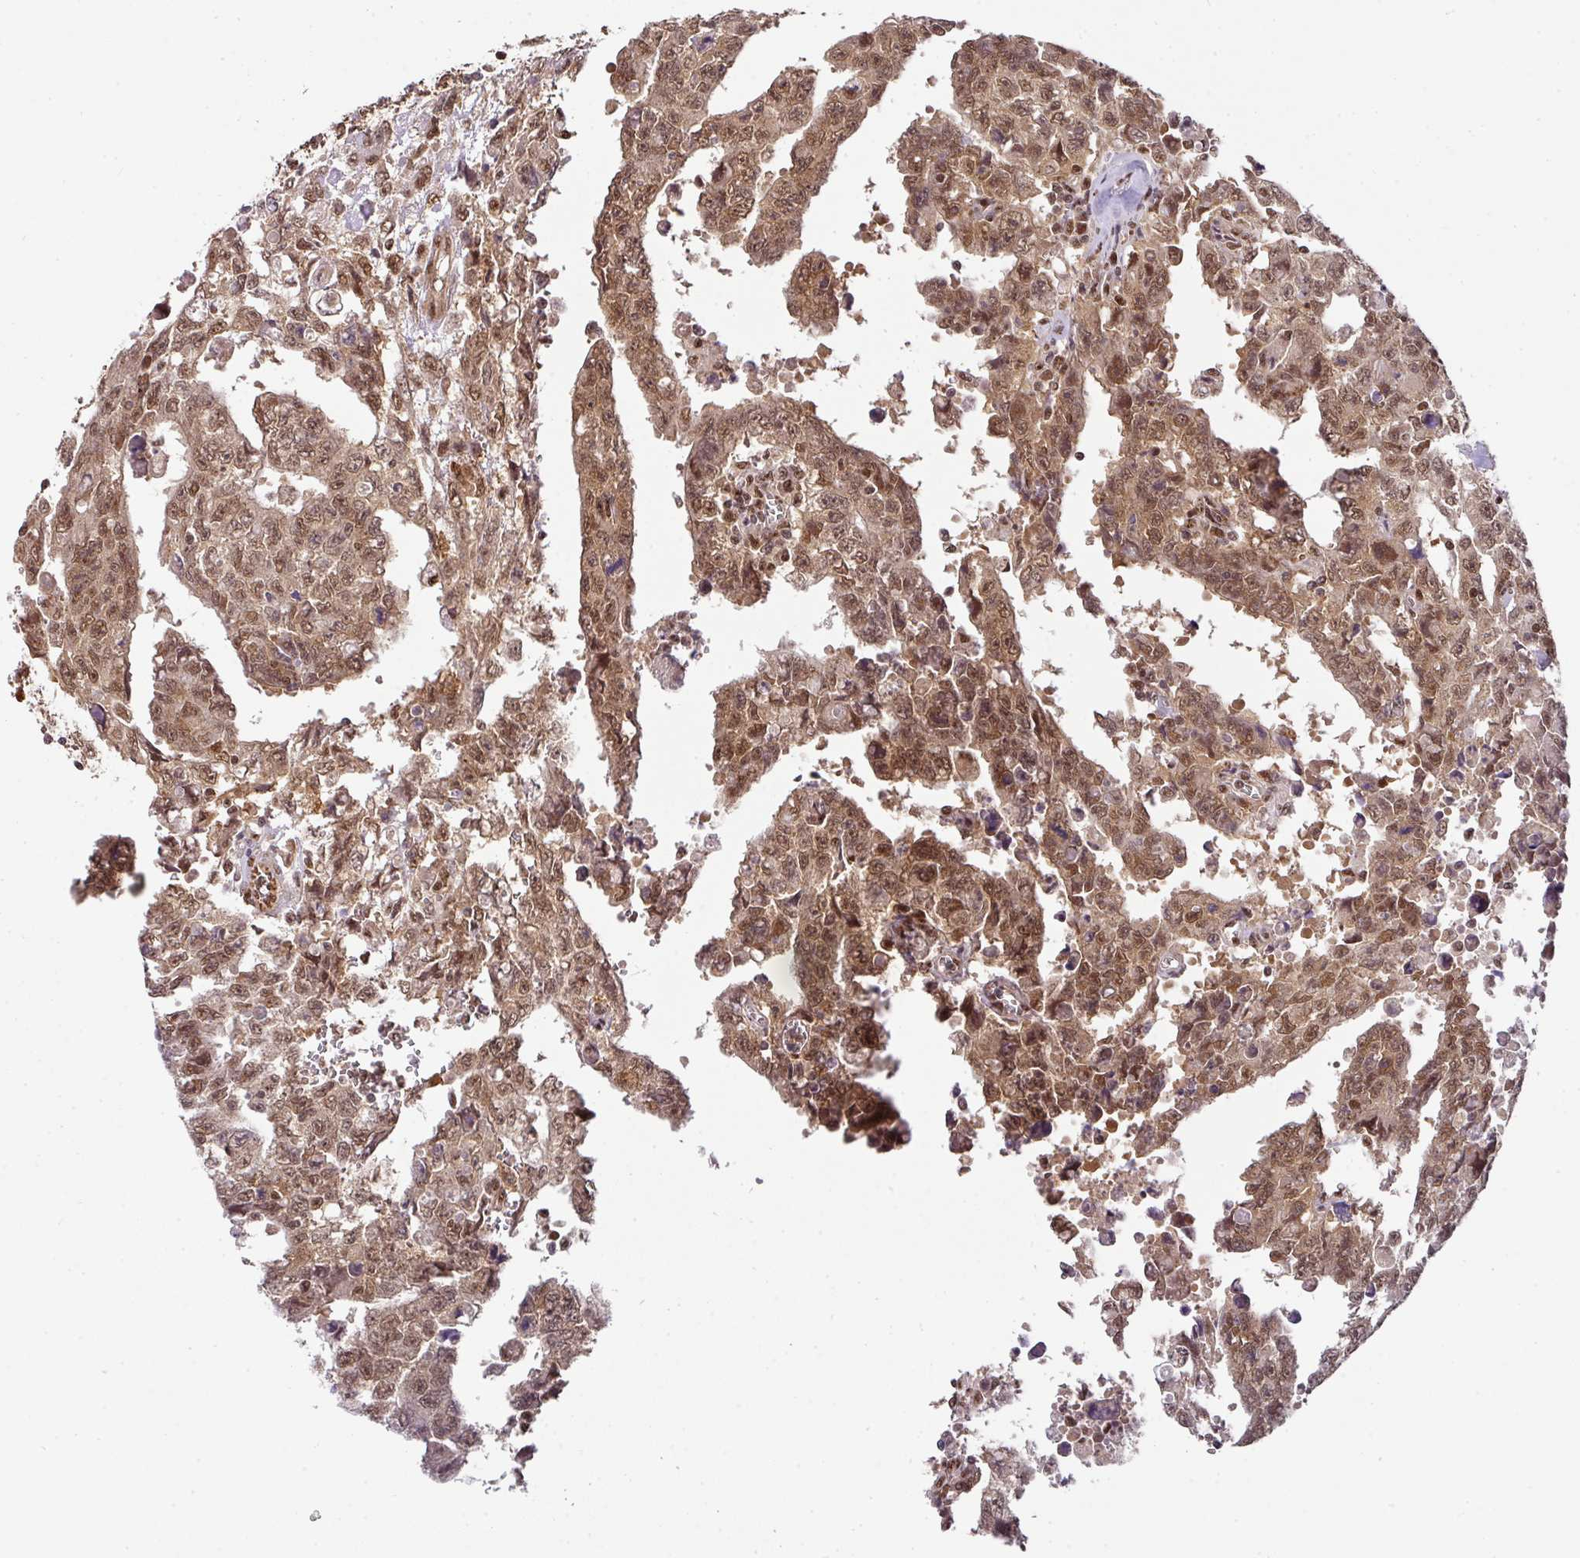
{"staining": {"intensity": "moderate", "quantity": ">75%", "location": "cytoplasmic/membranous,nuclear"}, "tissue": "testis cancer", "cell_type": "Tumor cells", "image_type": "cancer", "snomed": [{"axis": "morphology", "description": "Carcinoma, Embryonal, NOS"}, {"axis": "topography", "description": "Testis"}], "caption": "Immunohistochemistry (IHC) (DAB) staining of testis embryonal carcinoma reveals moderate cytoplasmic/membranous and nuclear protein positivity in approximately >75% of tumor cells.", "gene": "RANBP9", "patient": {"sex": "male", "age": 24}}